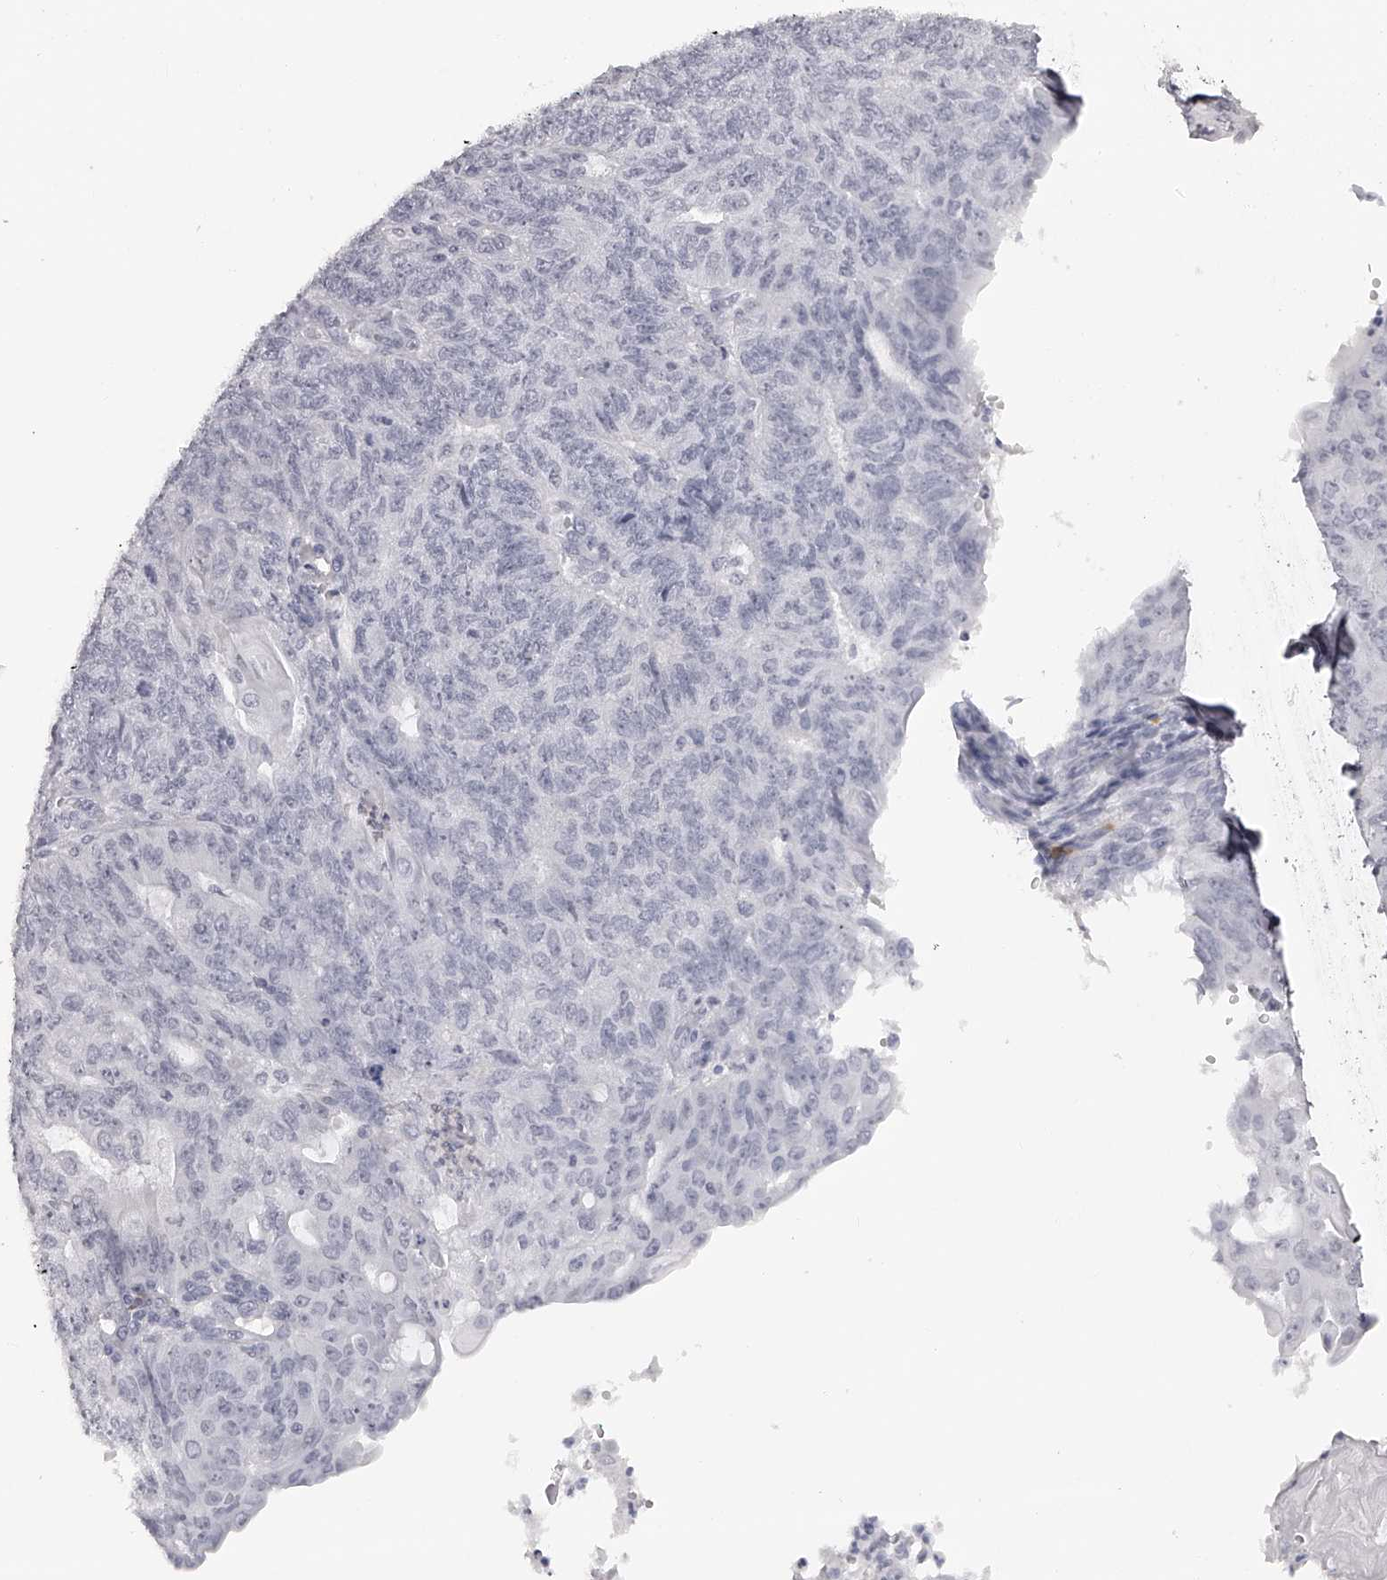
{"staining": {"intensity": "negative", "quantity": "none", "location": "none"}, "tissue": "endometrial cancer", "cell_type": "Tumor cells", "image_type": "cancer", "snomed": [{"axis": "morphology", "description": "Adenocarcinoma, NOS"}, {"axis": "topography", "description": "Endometrium"}], "caption": "Protein analysis of endometrial cancer reveals no significant positivity in tumor cells. (DAB (3,3'-diaminobenzidine) IHC with hematoxylin counter stain).", "gene": "SEC11C", "patient": {"sex": "female", "age": 32}}